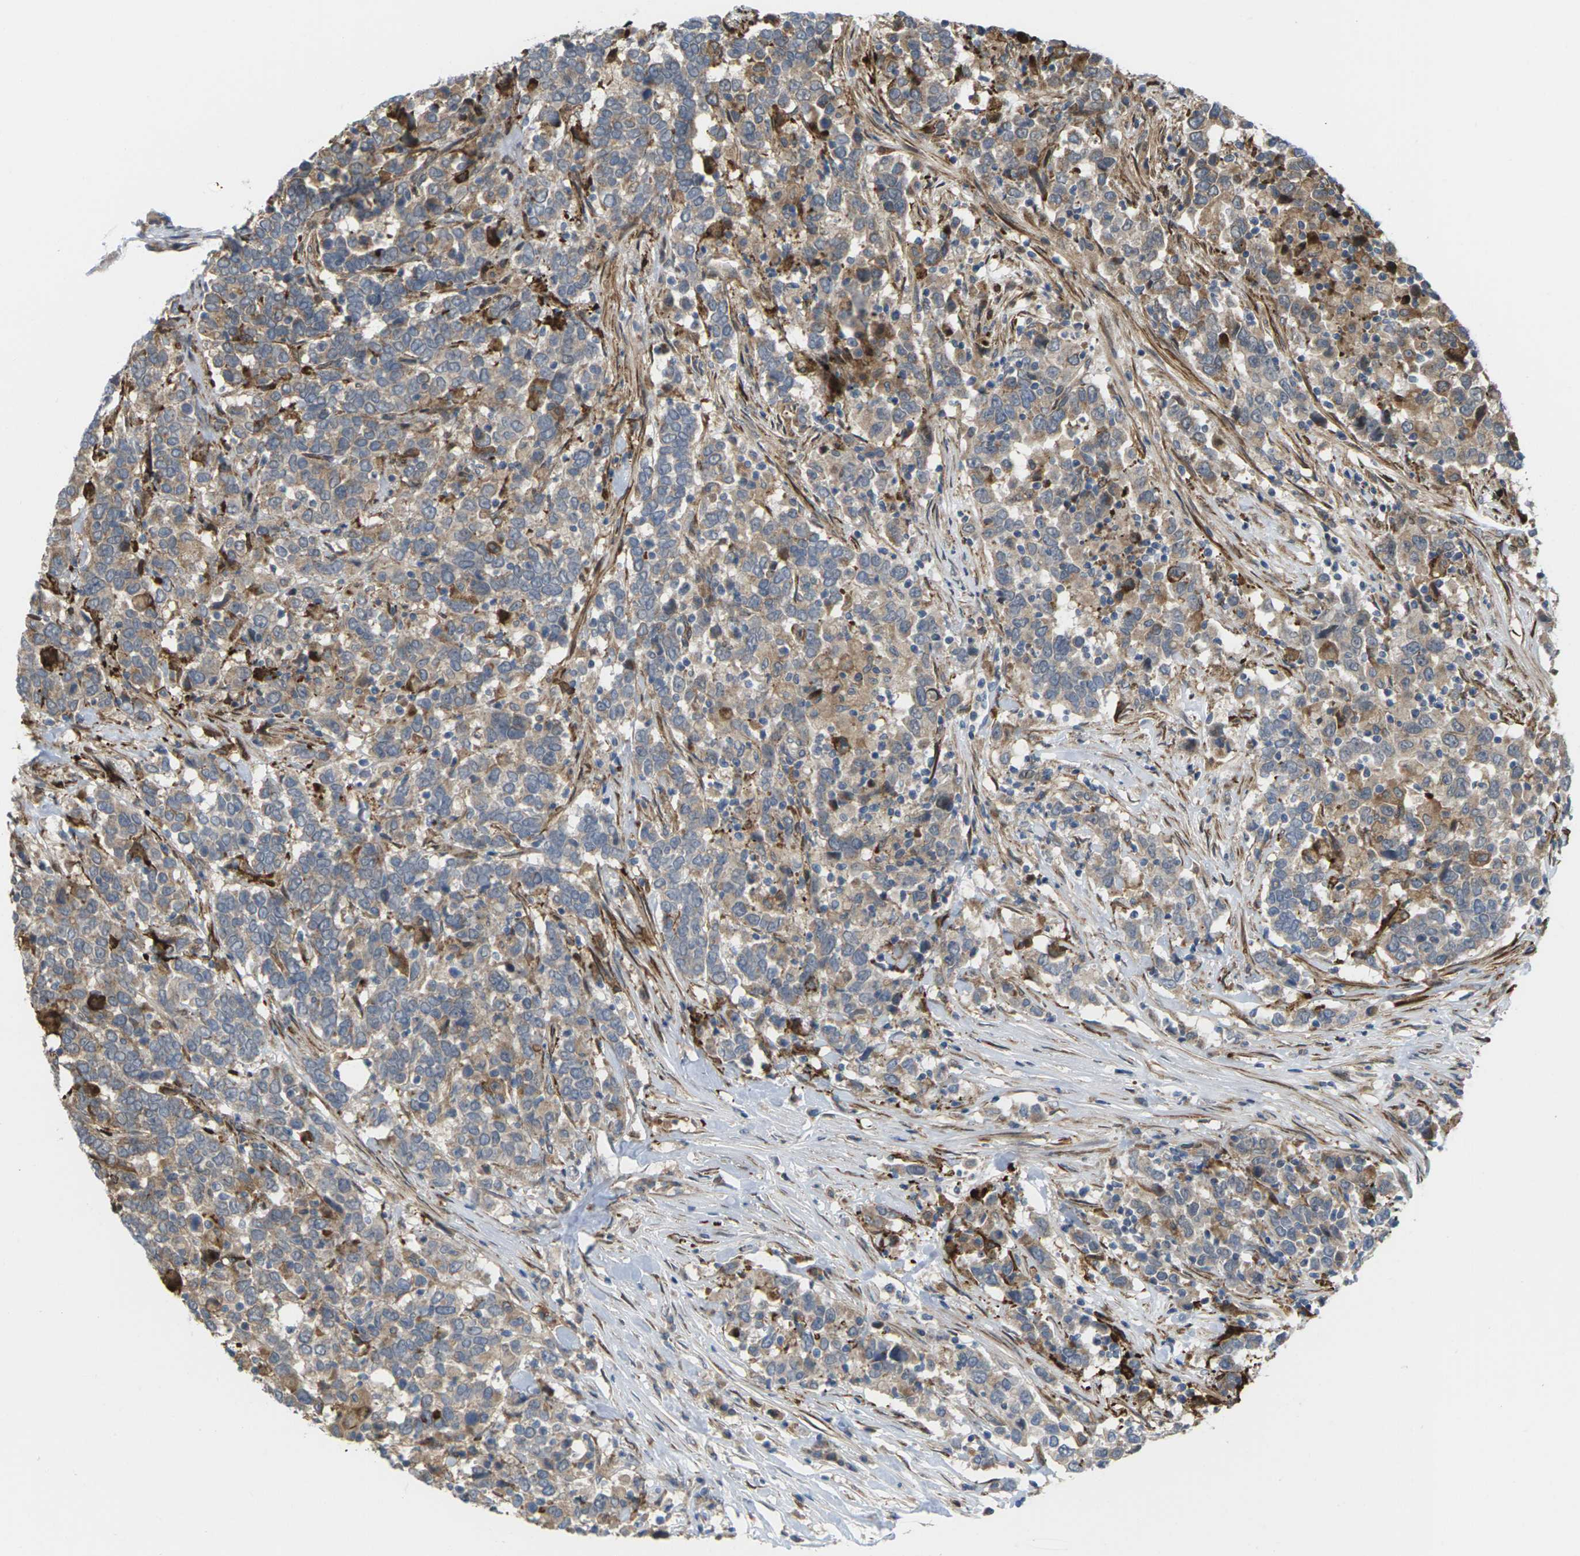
{"staining": {"intensity": "moderate", "quantity": "25%-75%", "location": "cytoplasmic/membranous"}, "tissue": "urothelial cancer", "cell_type": "Tumor cells", "image_type": "cancer", "snomed": [{"axis": "morphology", "description": "Urothelial carcinoma, High grade"}, {"axis": "topography", "description": "Urinary bladder"}], "caption": "IHC of human high-grade urothelial carcinoma exhibits medium levels of moderate cytoplasmic/membranous staining in about 25%-75% of tumor cells.", "gene": "ROBO1", "patient": {"sex": "male", "age": 61}}